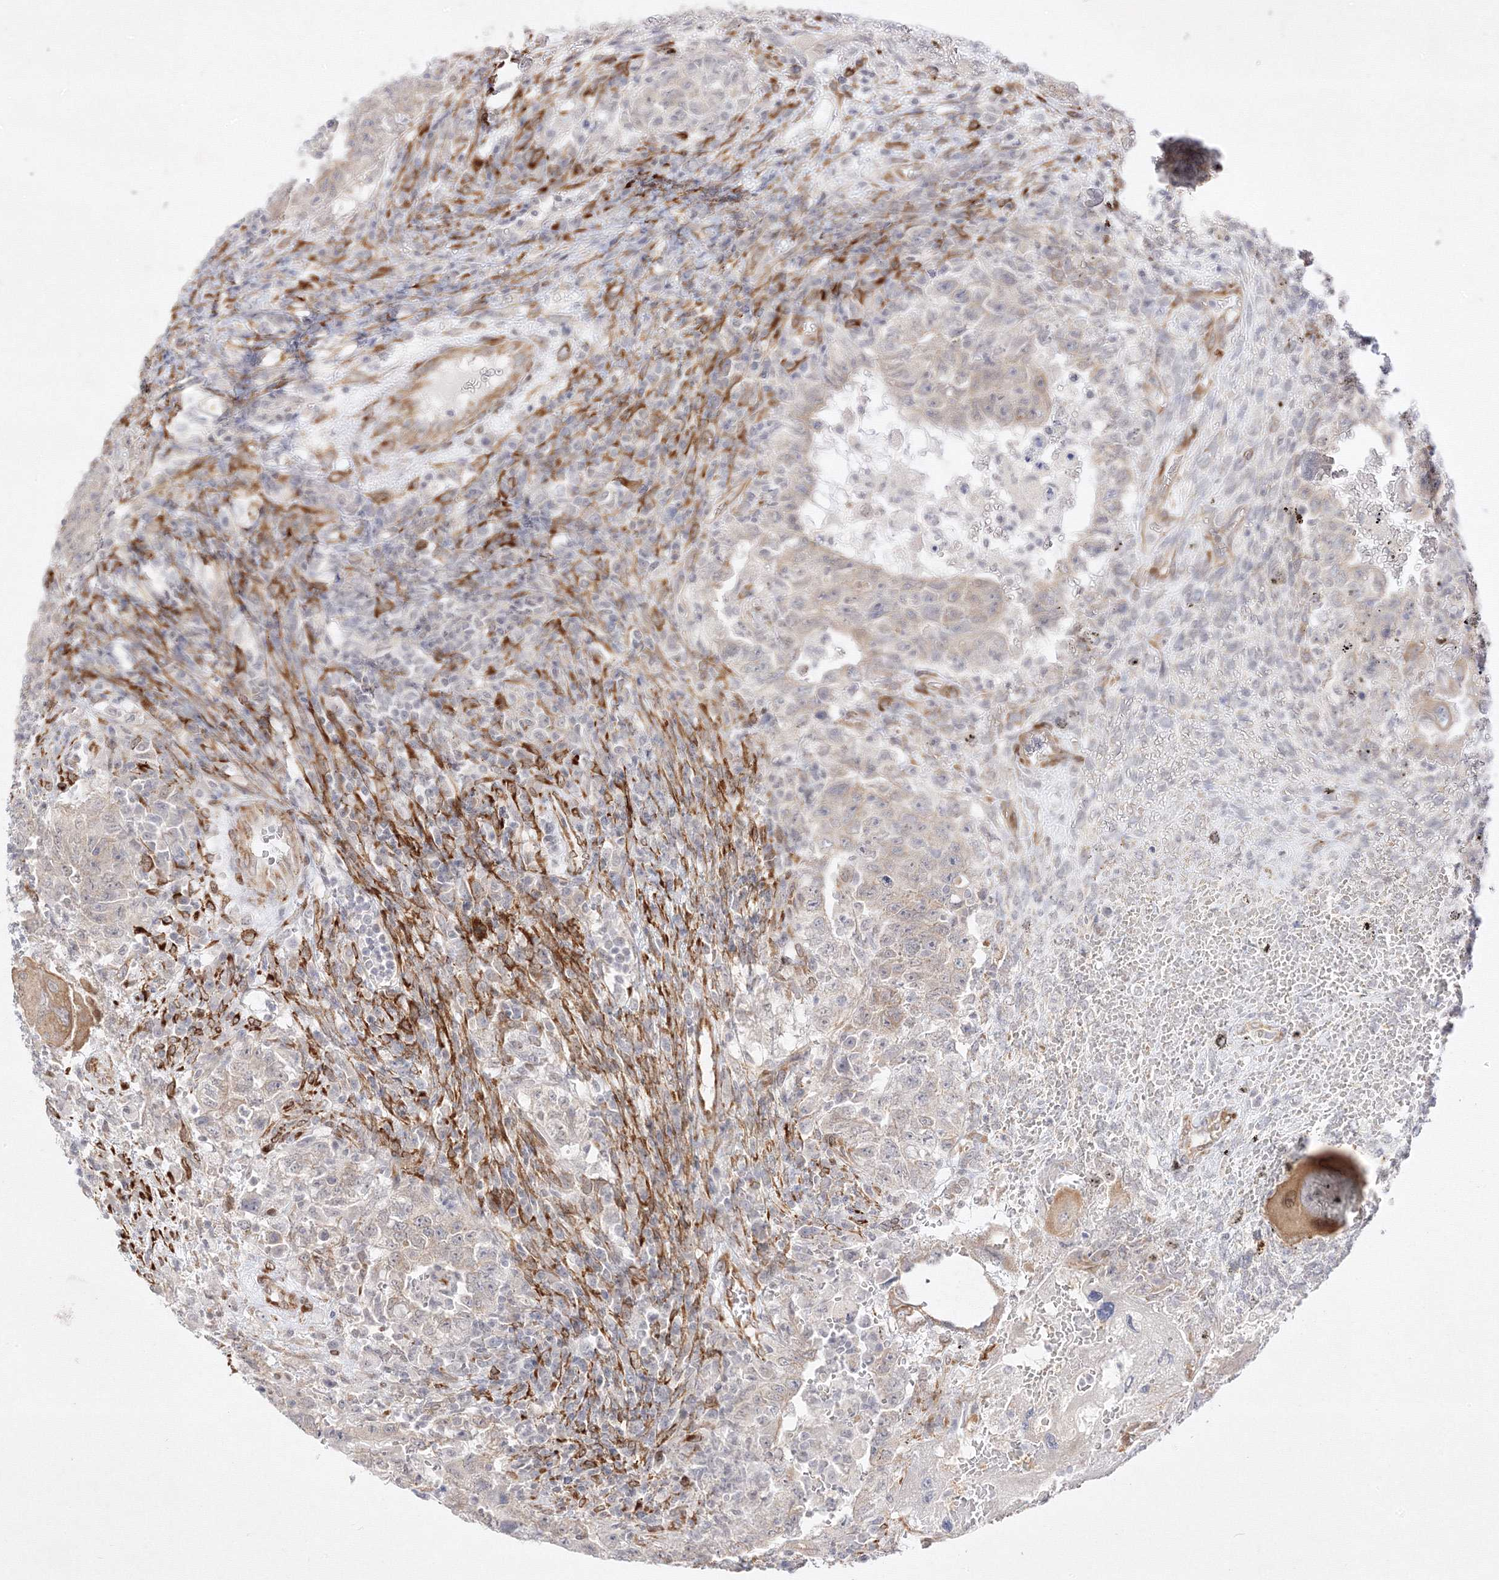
{"staining": {"intensity": "weak", "quantity": "25%-75%", "location": "cytoplasmic/membranous"}, "tissue": "testis cancer", "cell_type": "Tumor cells", "image_type": "cancer", "snomed": [{"axis": "morphology", "description": "Carcinoma, Embryonal, NOS"}, {"axis": "topography", "description": "Testis"}], "caption": "Immunohistochemical staining of testis cancer (embryonal carcinoma) demonstrates low levels of weak cytoplasmic/membranous protein positivity in approximately 25%-75% of tumor cells.", "gene": "C2CD2", "patient": {"sex": "male", "age": 26}}